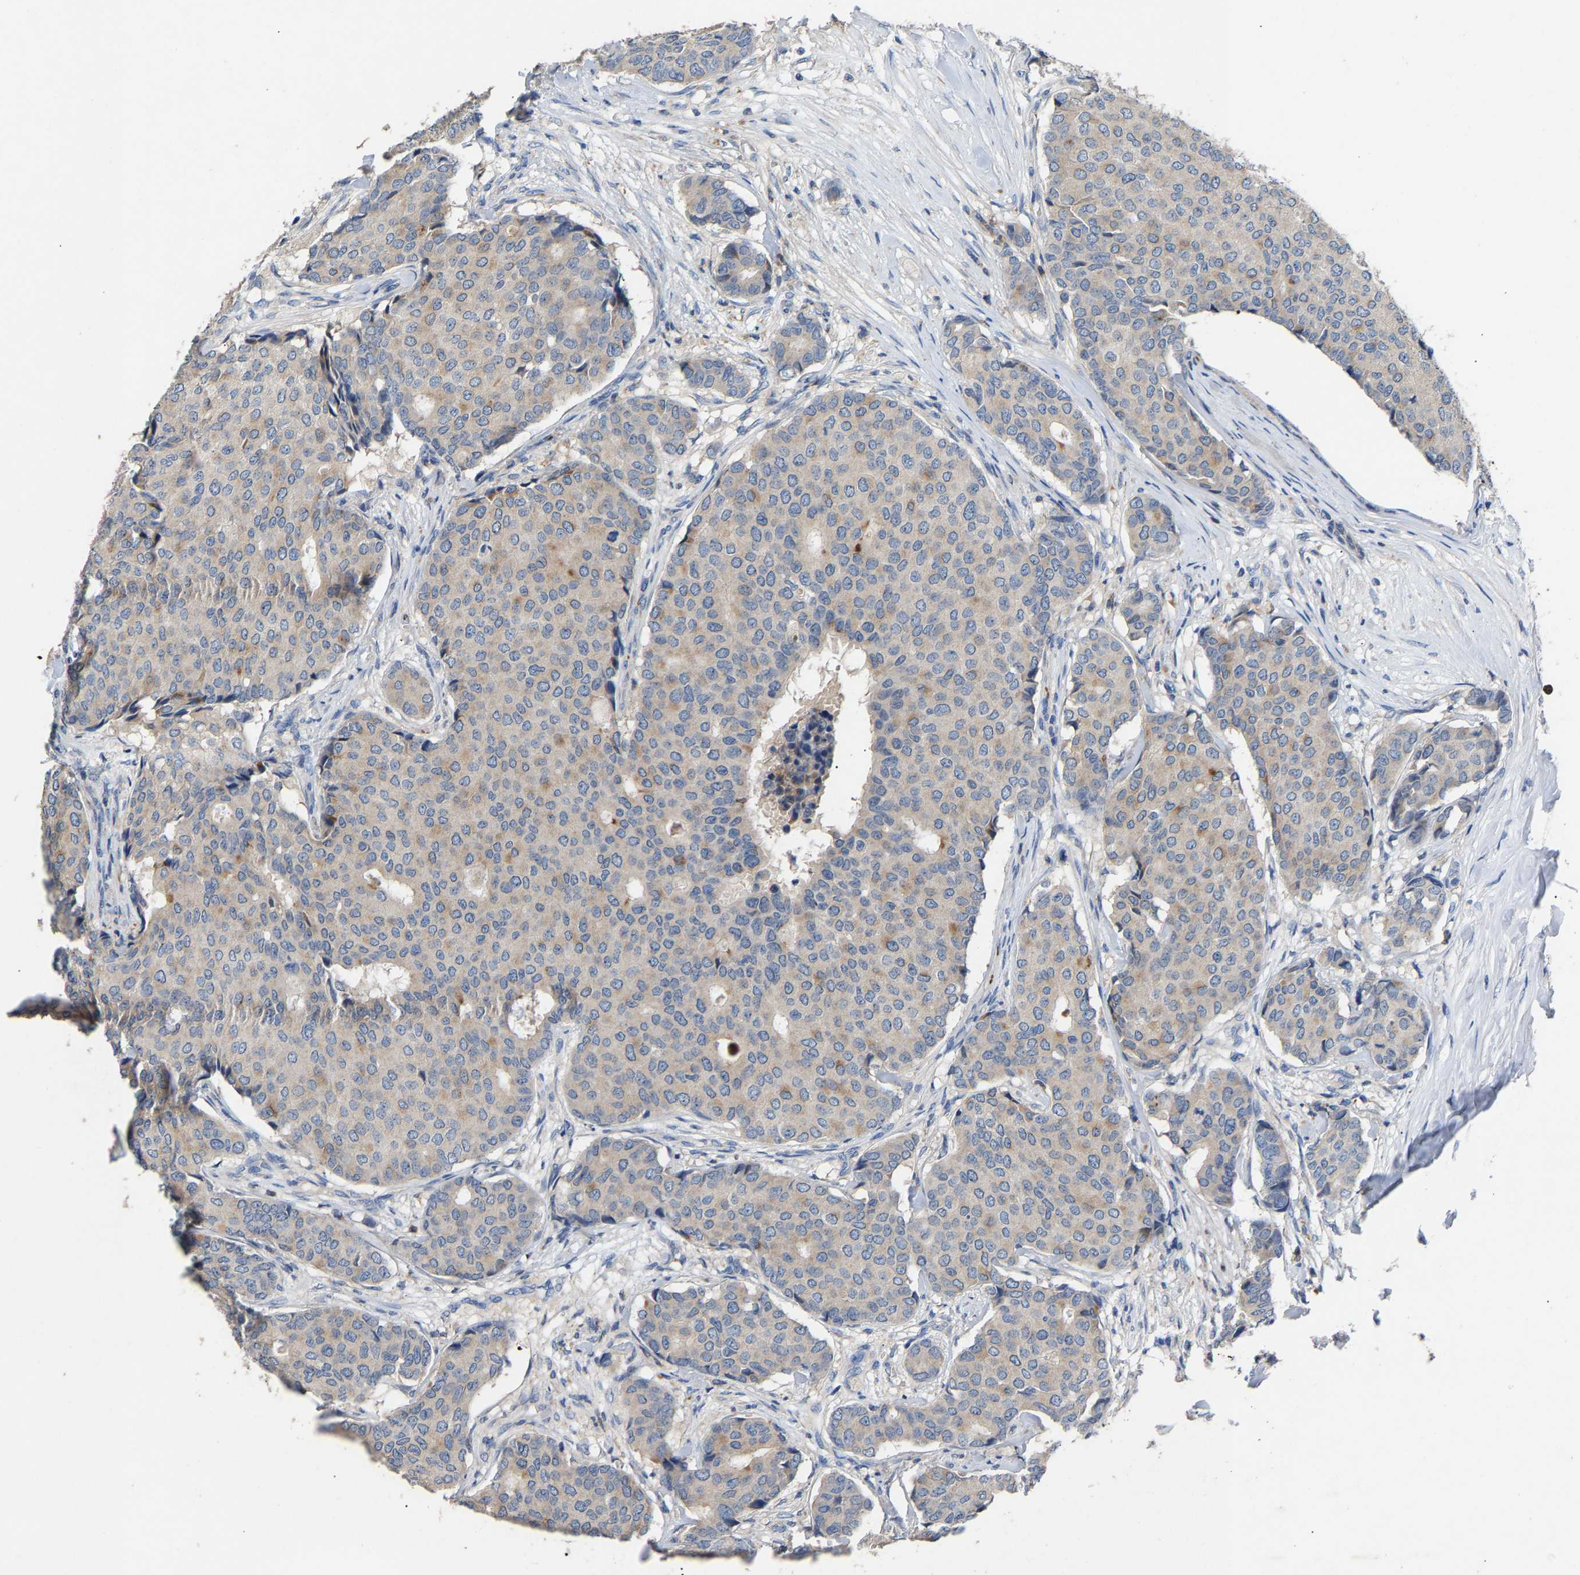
{"staining": {"intensity": "weak", "quantity": ">75%", "location": "cytoplasmic/membranous"}, "tissue": "breast cancer", "cell_type": "Tumor cells", "image_type": "cancer", "snomed": [{"axis": "morphology", "description": "Duct carcinoma"}, {"axis": "topography", "description": "Breast"}], "caption": "DAB (3,3'-diaminobenzidine) immunohistochemical staining of breast intraductal carcinoma demonstrates weak cytoplasmic/membranous protein positivity in about >75% of tumor cells. The staining was performed using DAB (3,3'-diaminobenzidine), with brown indicating positive protein expression. Nuclei are stained blue with hematoxylin.", "gene": "CCDC171", "patient": {"sex": "female", "age": 75}}